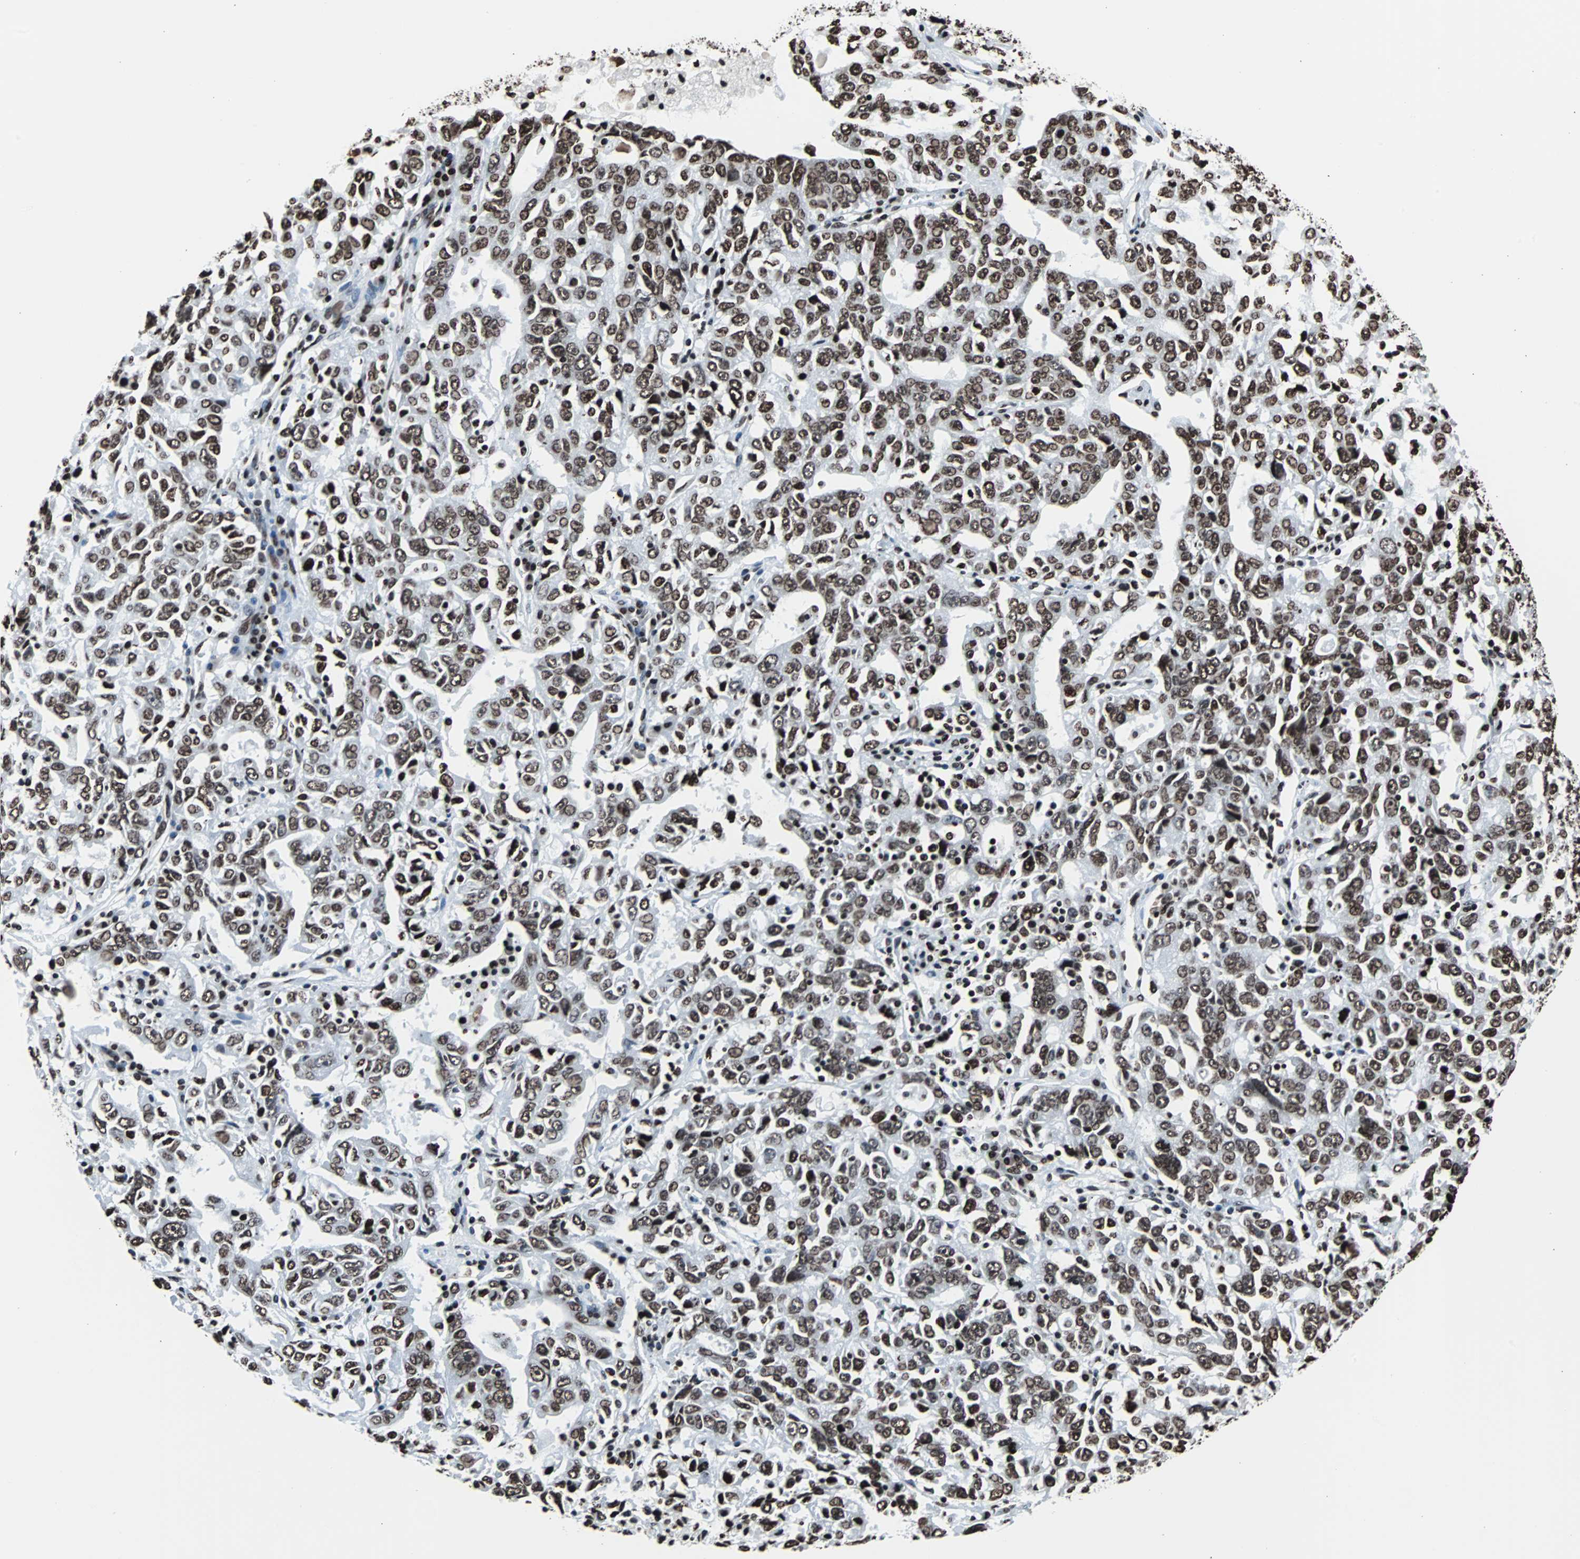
{"staining": {"intensity": "strong", "quantity": ">75%", "location": "nuclear"}, "tissue": "ovarian cancer", "cell_type": "Tumor cells", "image_type": "cancer", "snomed": [{"axis": "morphology", "description": "Carcinoma, endometroid"}, {"axis": "topography", "description": "Ovary"}], "caption": "Protein positivity by immunohistochemistry (IHC) demonstrates strong nuclear staining in about >75% of tumor cells in ovarian endometroid carcinoma.", "gene": "H2BC18", "patient": {"sex": "female", "age": 62}}